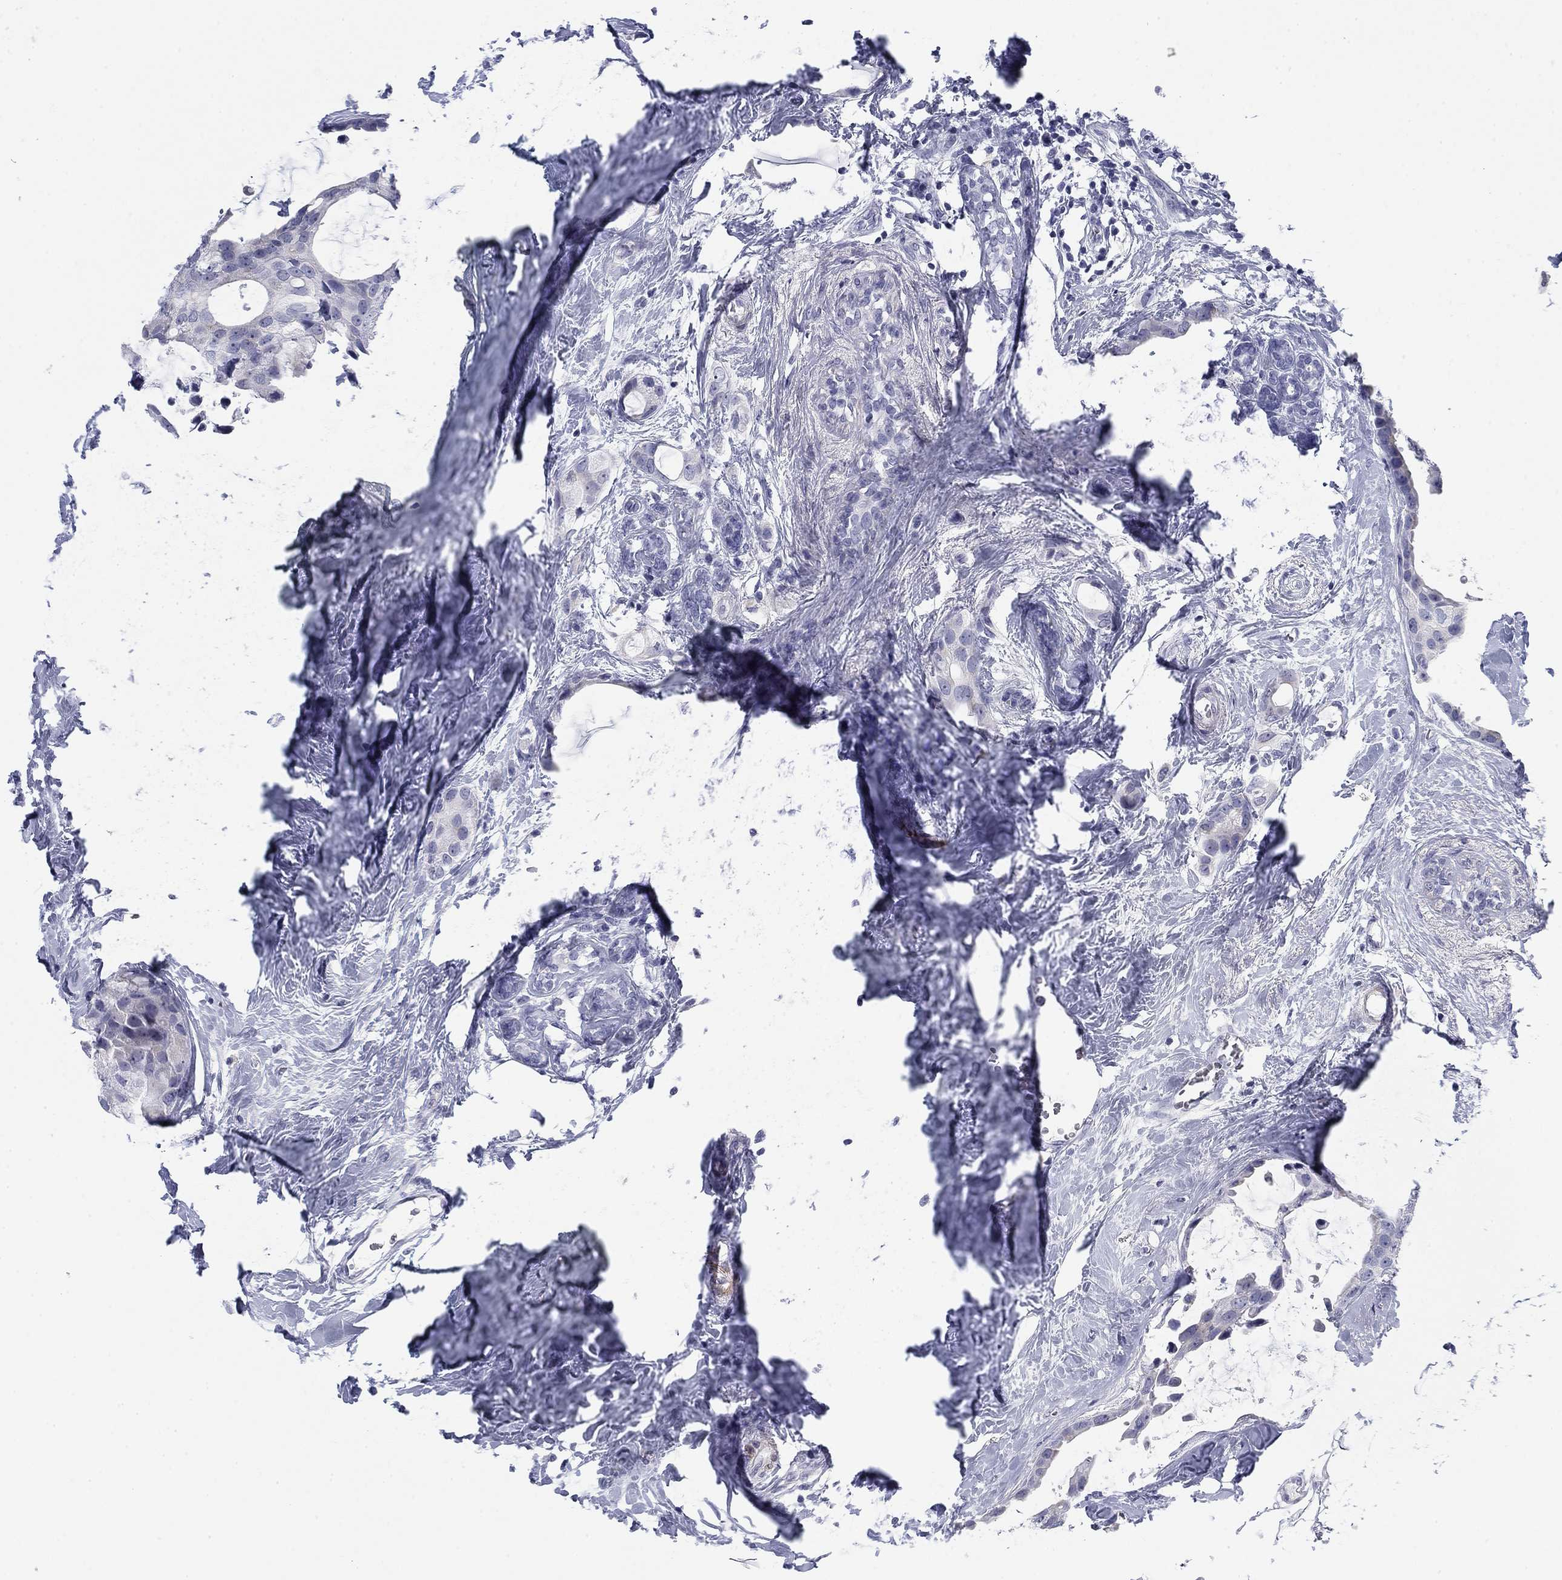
{"staining": {"intensity": "negative", "quantity": "none", "location": "none"}, "tissue": "breast cancer", "cell_type": "Tumor cells", "image_type": "cancer", "snomed": [{"axis": "morphology", "description": "Duct carcinoma"}, {"axis": "topography", "description": "Breast"}], "caption": "Histopathology image shows no protein positivity in tumor cells of breast cancer (intraductal carcinoma) tissue.", "gene": "PRPH", "patient": {"sex": "female", "age": 45}}